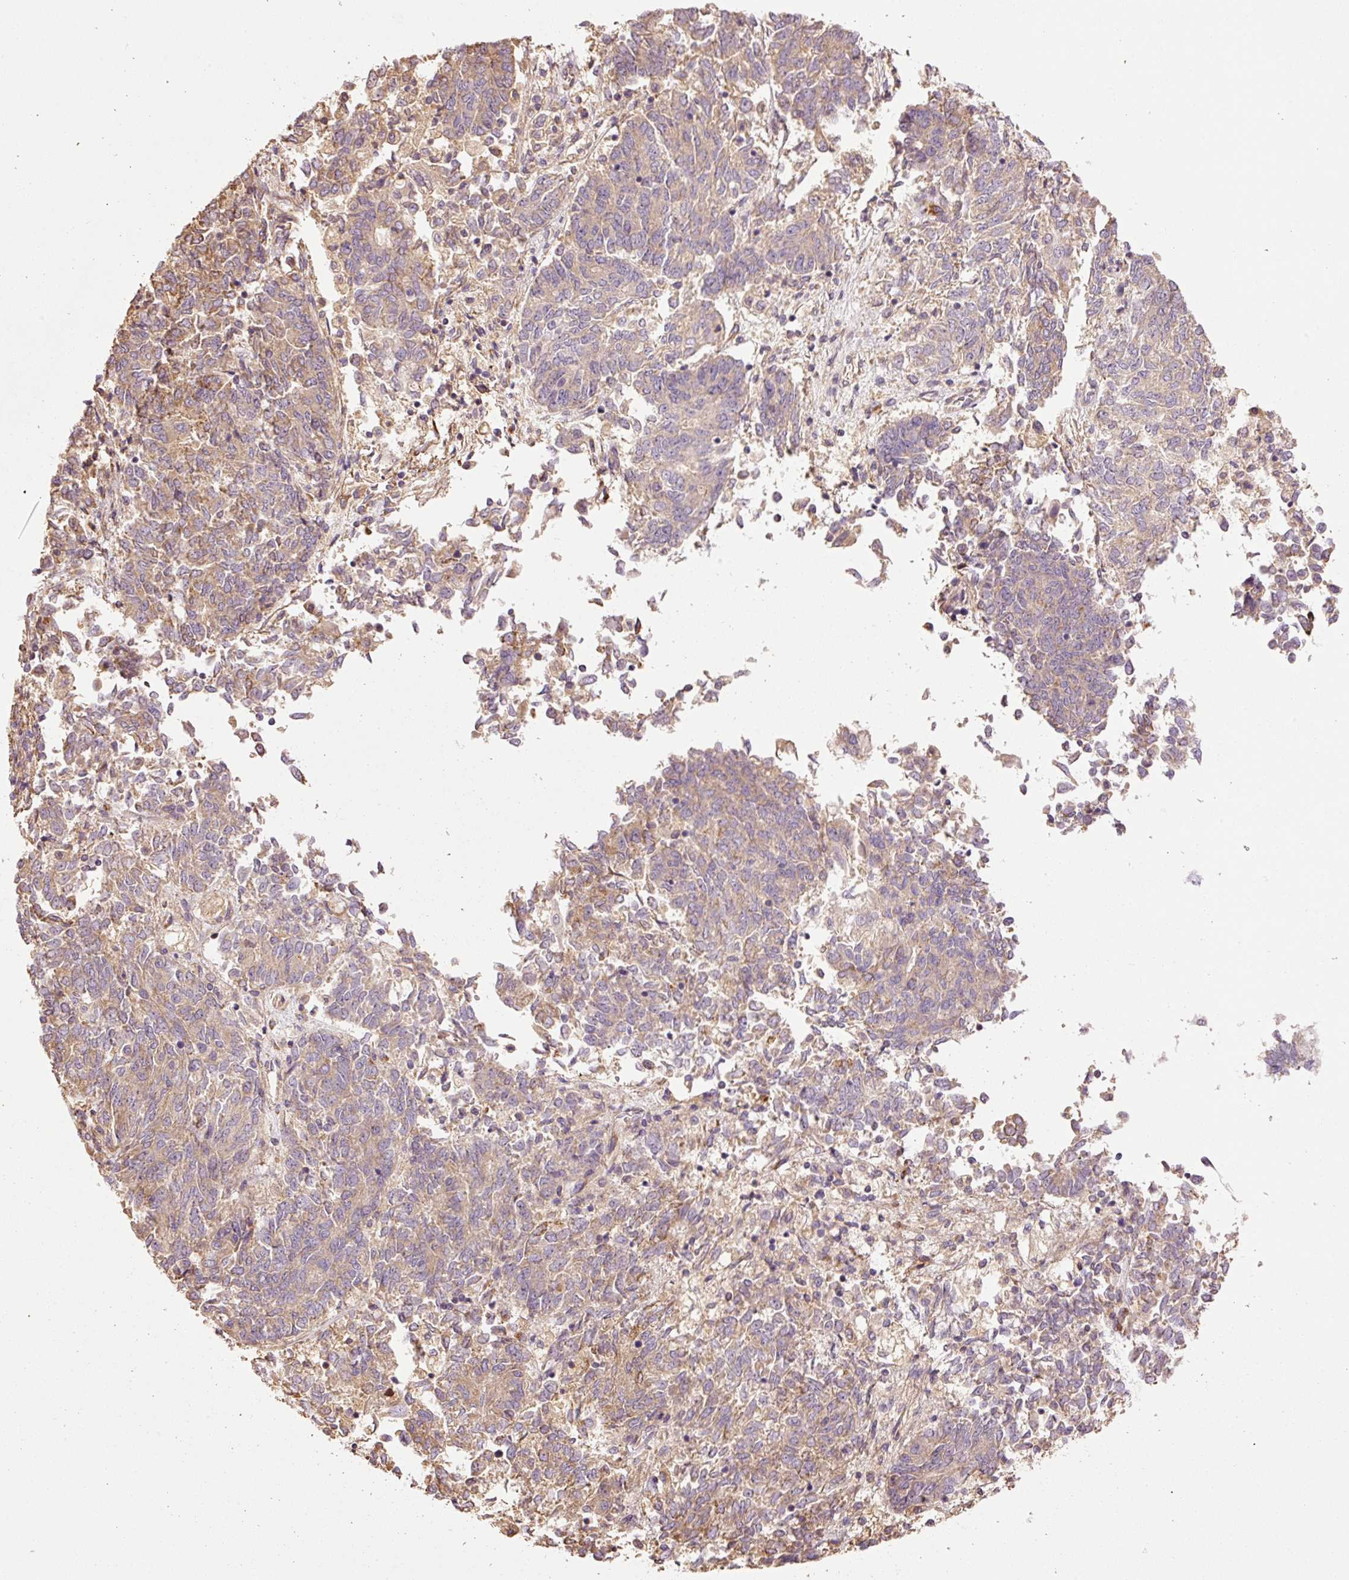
{"staining": {"intensity": "weak", "quantity": "<25%", "location": "cytoplasmic/membranous"}, "tissue": "endometrial cancer", "cell_type": "Tumor cells", "image_type": "cancer", "snomed": [{"axis": "morphology", "description": "Adenocarcinoma, NOS"}, {"axis": "topography", "description": "Endometrium"}], "caption": "Protein analysis of endometrial adenocarcinoma exhibits no significant expression in tumor cells.", "gene": "NID2", "patient": {"sex": "female", "age": 80}}